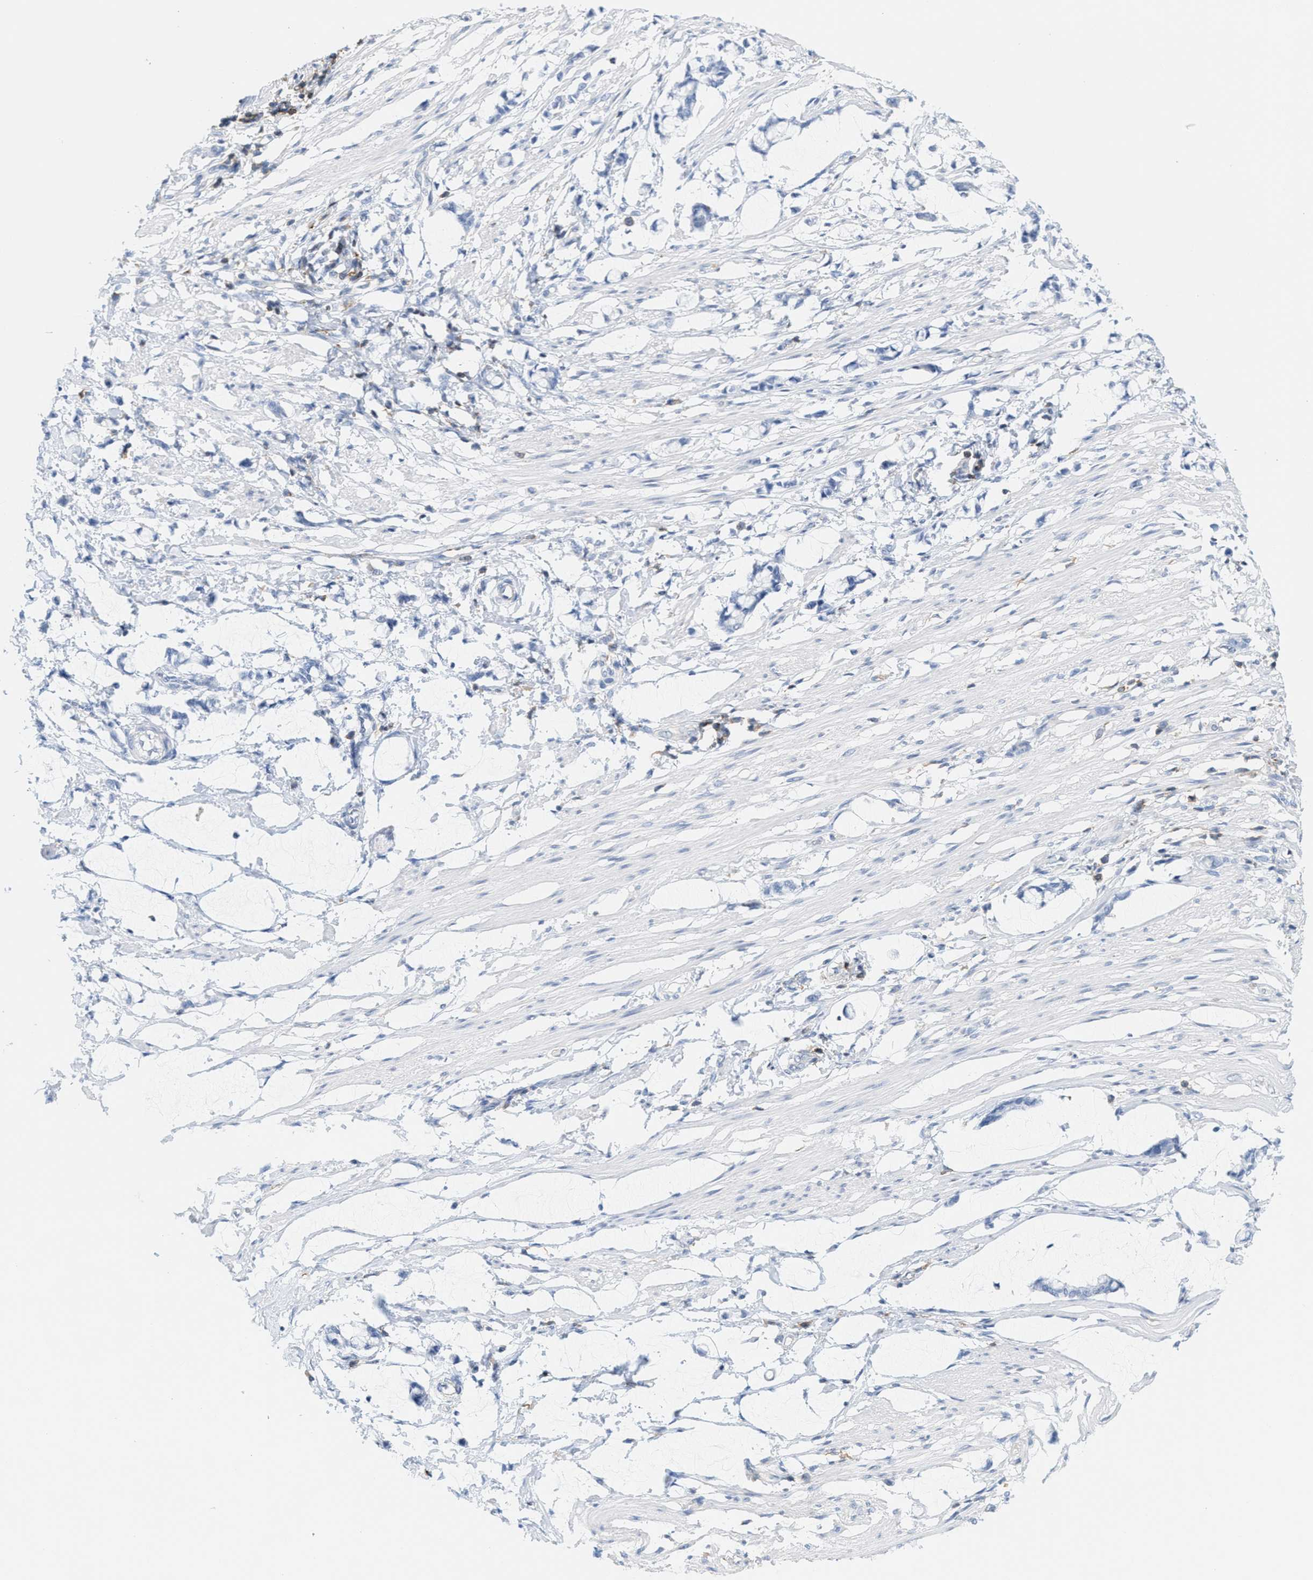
{"staining": {"intensity": "negative", "quantity": "none", "location": "none"}, "tissue": "smooth muscle", "cell_type": "Smooth muscle cells", "image_type": "normal", "snomed": [{"axis": "morphology", "description": "Normal tissue, NOS"}, {"axis": "morphology", "description": "Adenocarcinoma, NOS"}, {"axis": "topography", "description": "Smooth muscle"}, {"axis": "topography", "description": "Colon"}], "caption": "IHC micrograph of unremarkable smooth muscle stained for a protein (brown), which shows no positivity in smooth muscle cells.", "gene": "IL16", "patient": {"sex": "male", "age": 14}}